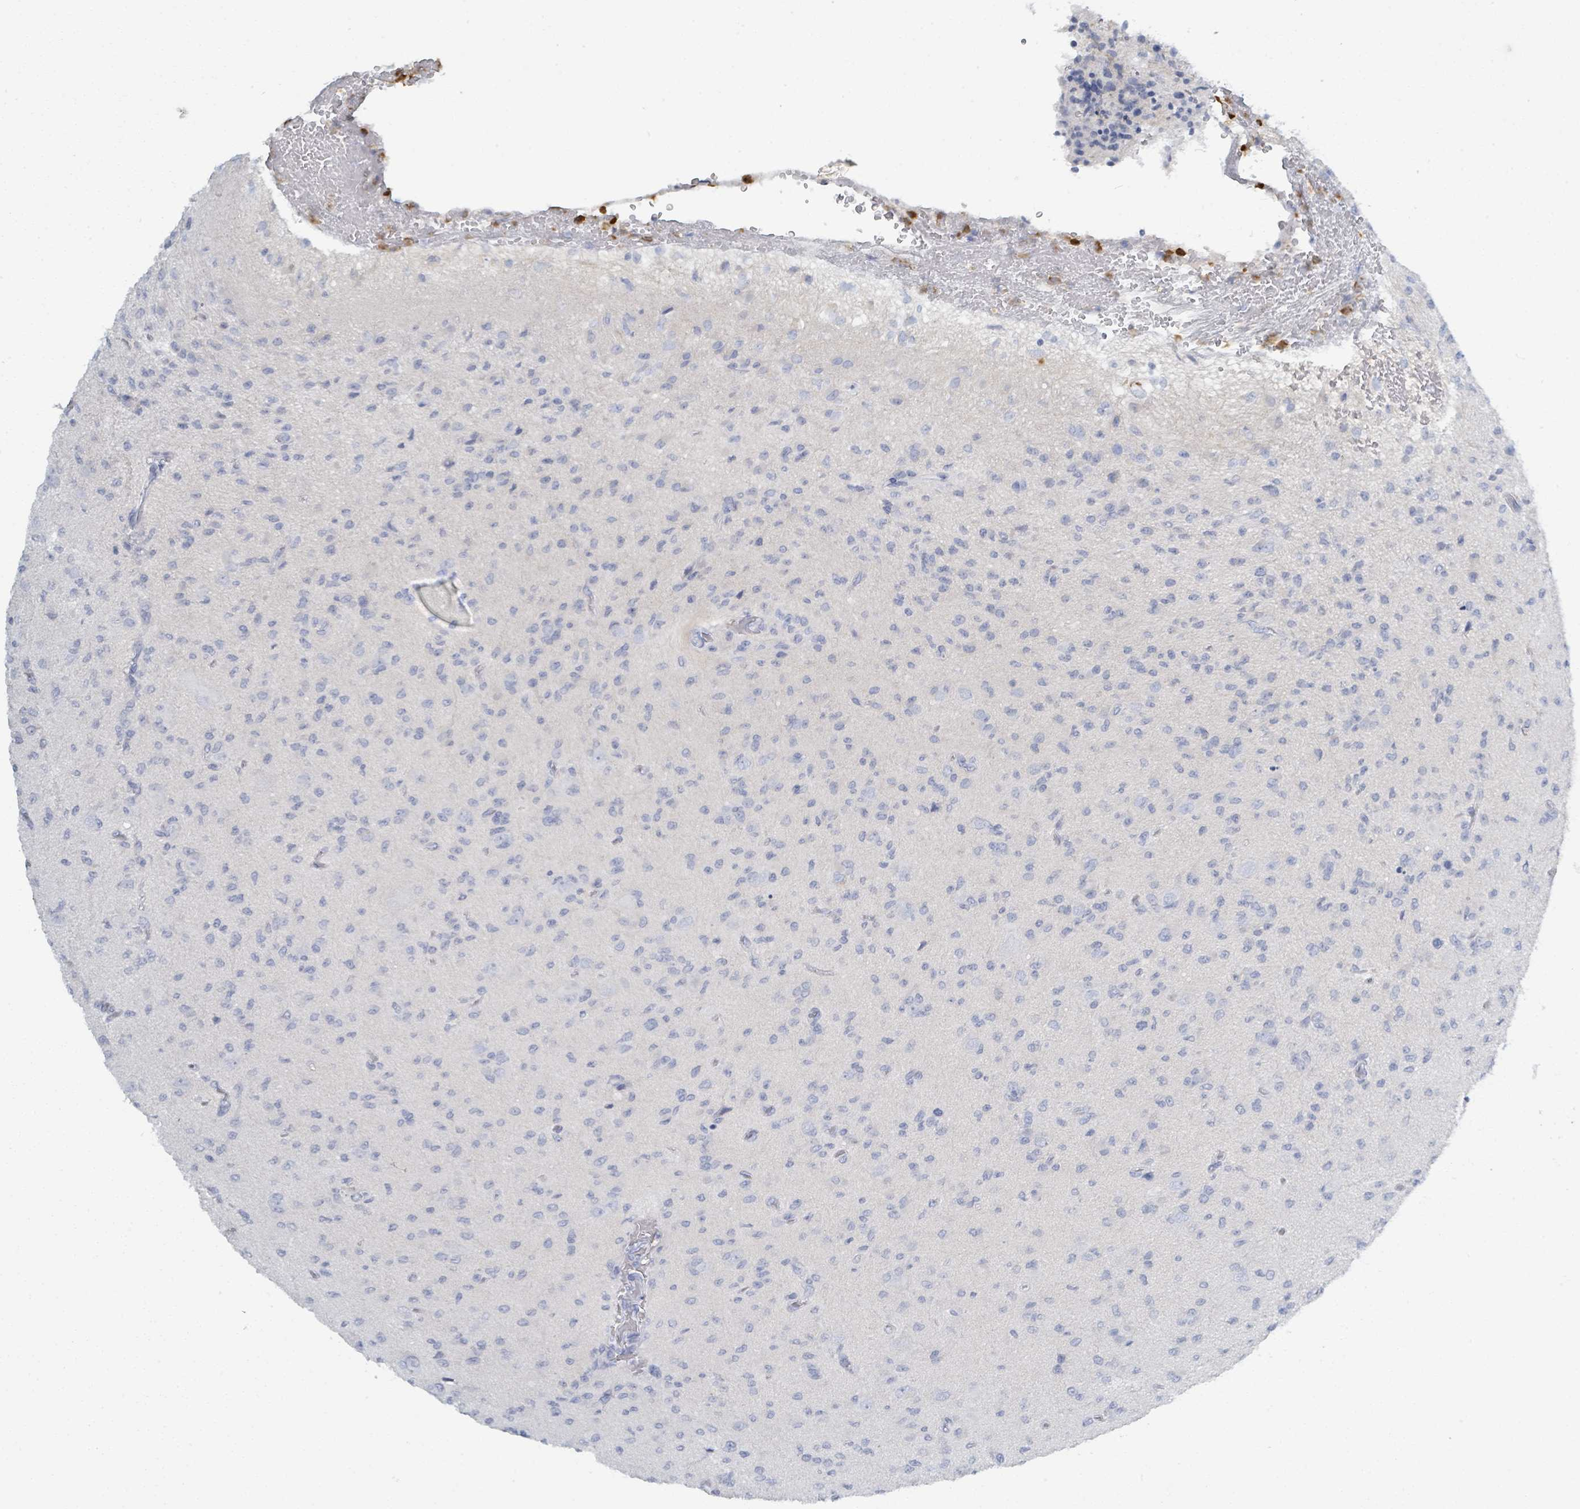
{"staining": {"intensity": "negative", "quantity": "none", "location": "none"}, "tissue": "glioma", "cell_type": "Tumor cells", "image_type": "cancer", "snomed": [{"axis": "morphology", "description": "Glioma, malignant, High grade"}, {"axis": "topography", "description": "Brain"}], "caption": "The micrograph reveals no significant positivity in tumor cells of glioma. (DAB IHC visualized using brightfield microscopy, high magnification).", "gene": "DEFA4", "patient": {"sex": "male", "age": 36}}